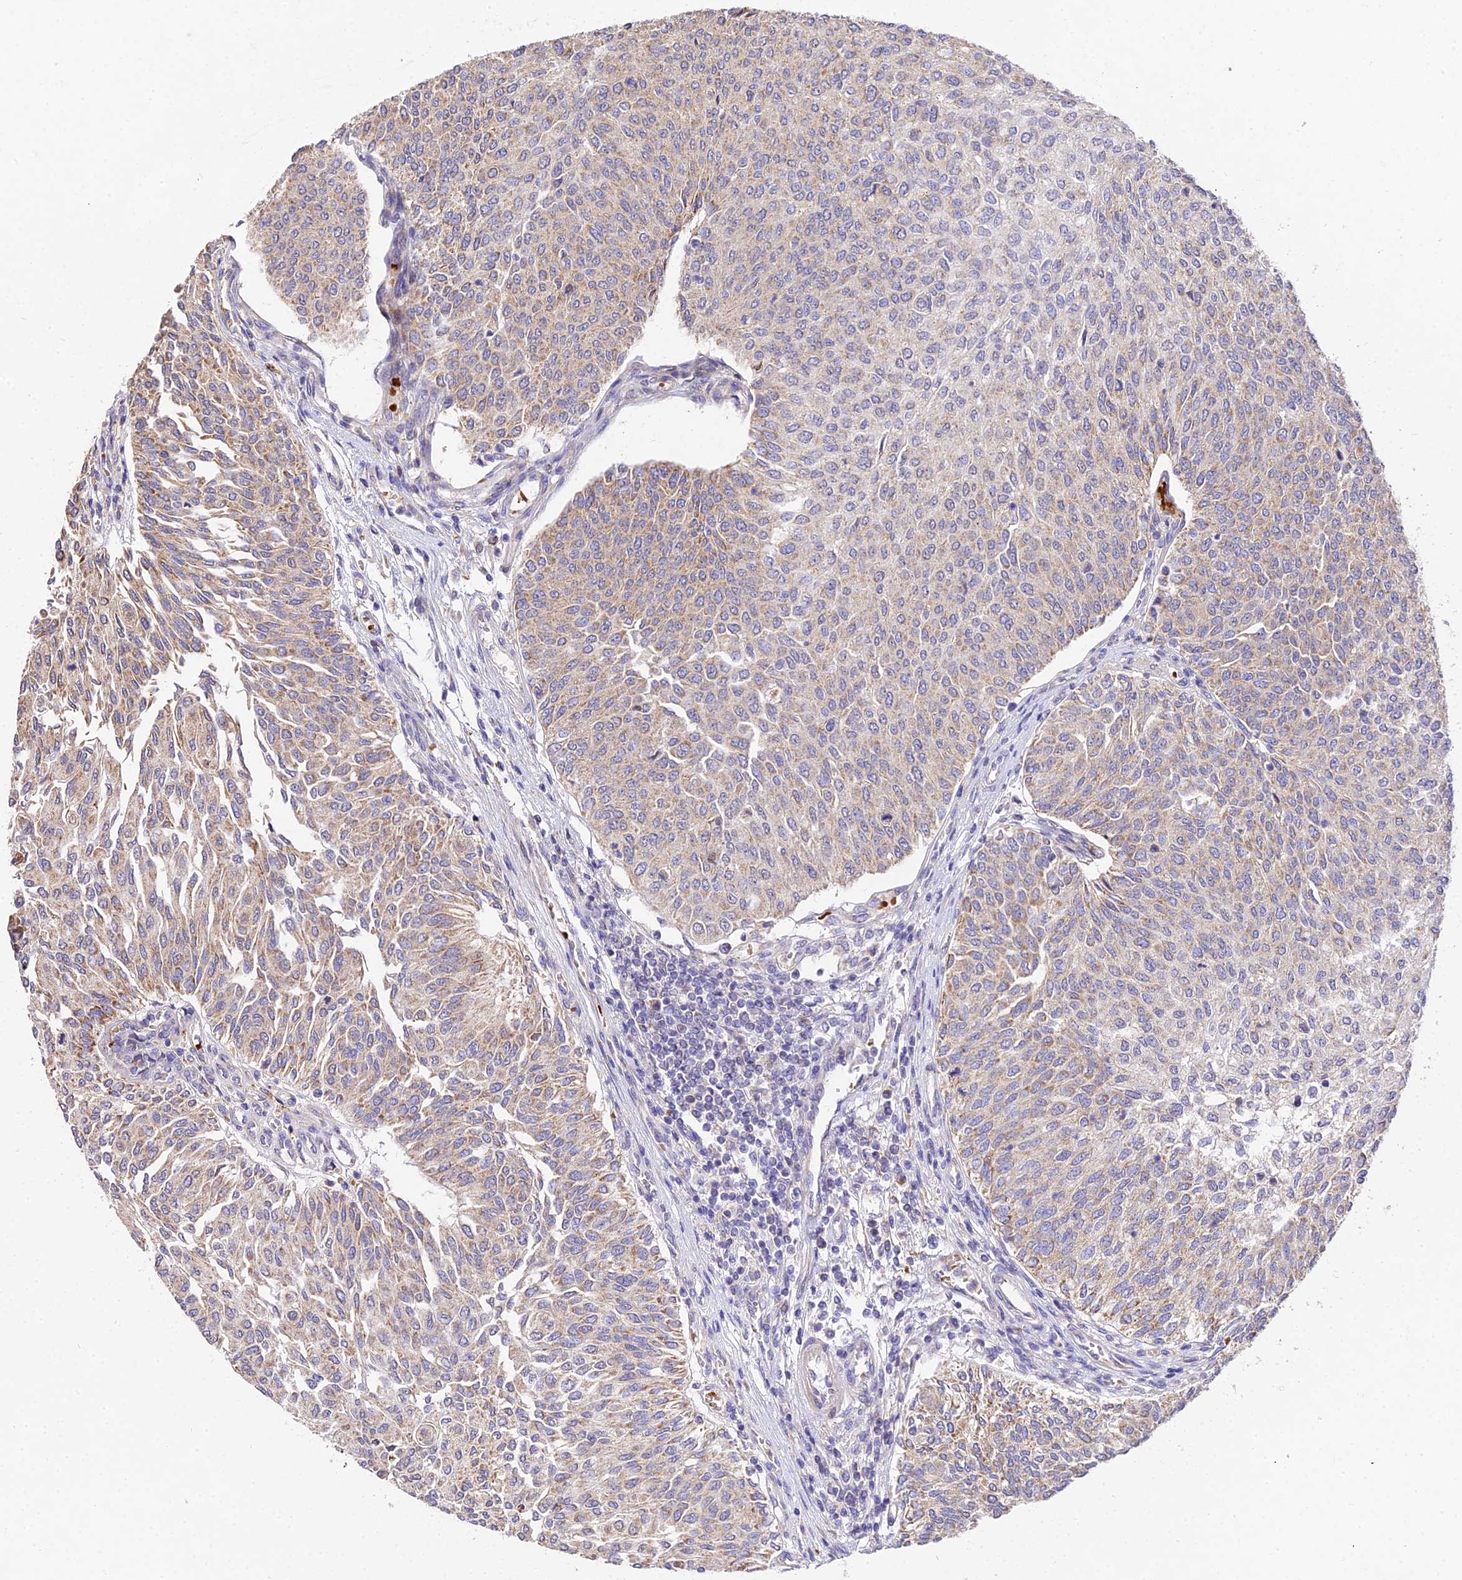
{"staining": {"intensity": "moderate", "quantity": "<25%", "location": "cytoplasmic/membranous"}, "tissue": "urothelial cancer", "cell_type": "Tumor cells", "image_type": "cancer", "snomed": [{"axis": "morphology", "description": "Urothelial carcinoma, High grade"}, {"axis": "topography", "description": "Urinary bladder"}], "caption": "Immunohistochemical staining of human urothelial cancer shows moderate cytoplasmic/membranous protein staining in about <25% of tumor cells.", "gene": "WDR5B", "patient": {"sex": "female", "age": 79}}